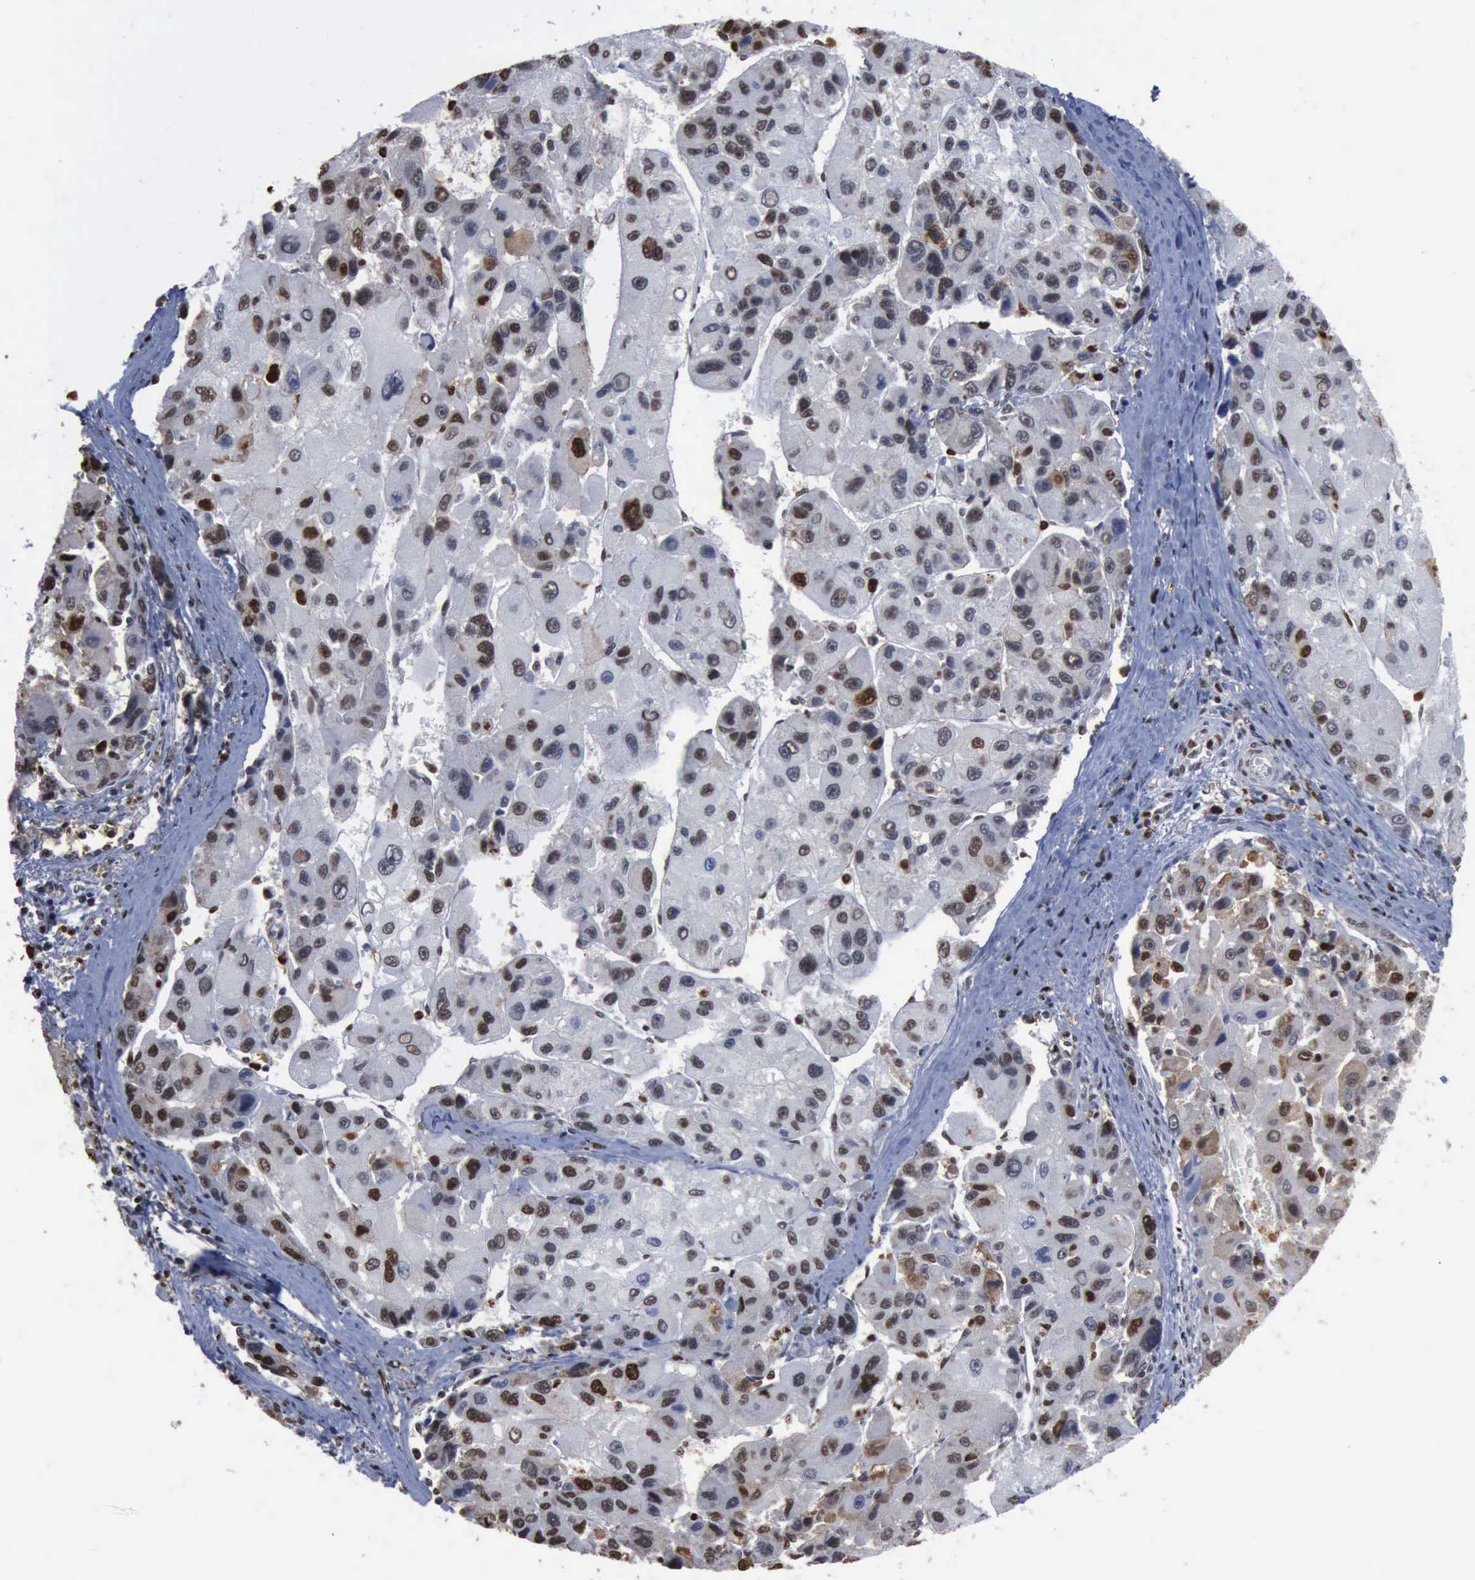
{"staining": {"intensity": "weak", "quantity": "25%-75%", "location": "nuclear"}, "tissue": "liver cancer", "cell_type": "Tumor cells", "image_type": "cancer", "snomed": [{"axis": "morphology", "description": "Carcinoma, Hepatocellular, NOS"}, {"axis": "topography", "description": "Liver"}], "caption": "High-magnification brightfield microscopy of liver cancer (hepatocellular carcinoma) stained with DAB (3,3'-diaminobenzidine) (brown) and counterstained with hematoxylin (blue). tumor cells exhibit weak nuclear staining is seen in about25%-75% of cells. The staining was performed using DAB (3,3'-diaminobenzidine) to visualize the protein expression in brown, while the nuclei were stained in blue with hematoxylin (Magnification: 20x).", "gene": "PCNA", "patient": {"sex": "male", "age": 64}}